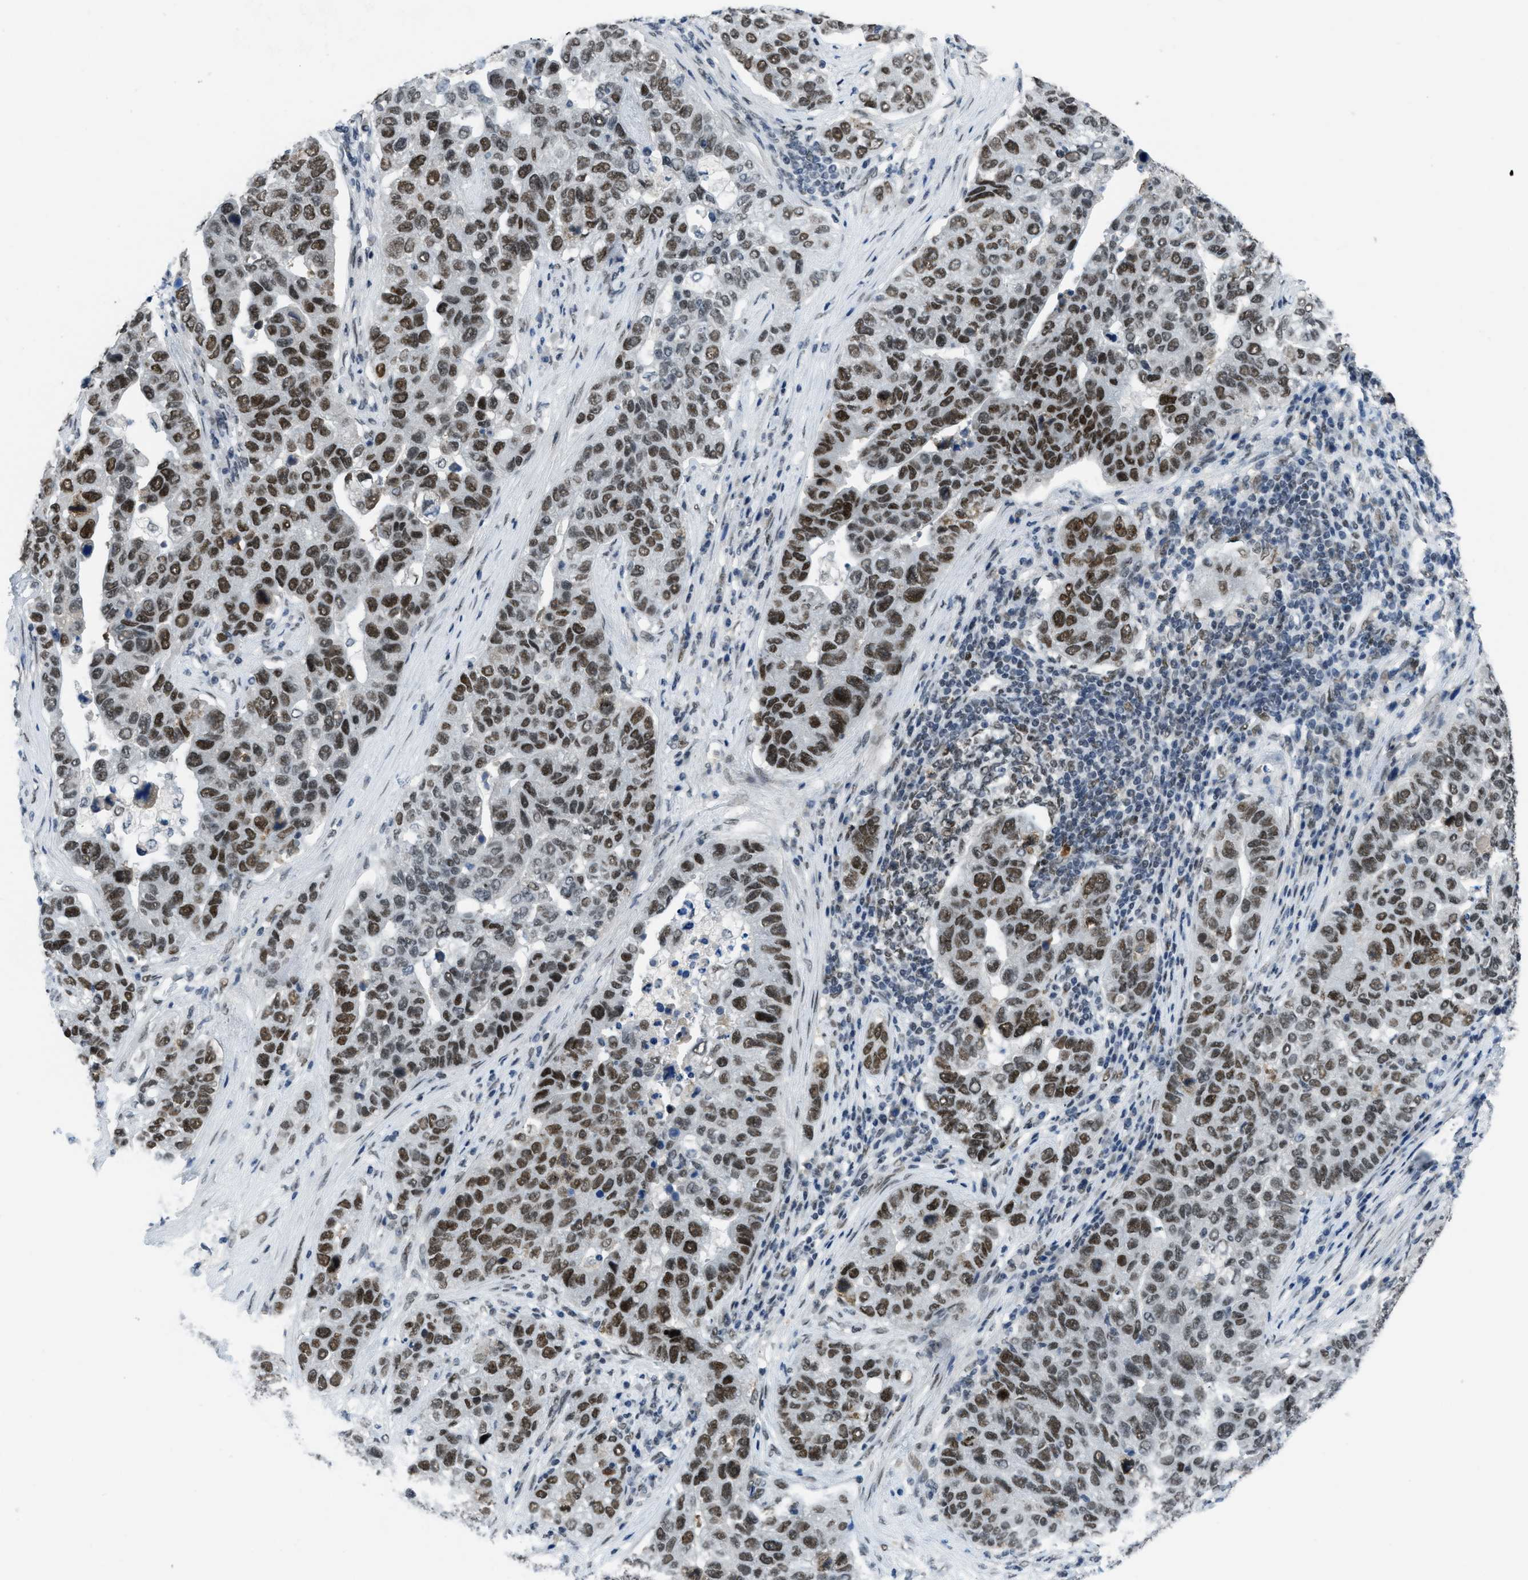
{"staining": {"intensity": "moderate", "quantity": ">75%", "location": "nuclear"}, "tissue": "pancreatic cancer", "cell_type": "Tumor cells", "image_type": "cancer", "snomed": [{"axis": "morphology", "description": "Adenocarcinoma, NOS"}, {"axis": "topography", "description": "Pancreas"}], "caption": "Pancreatic cancer (adenocarcinoma) stained with a brown dye demonstrates moderate nuclear positive staining in approximately >75% of tumor cells.", "gene": "GATAD2B", "patient": {"sex": "female", "age": 61}}